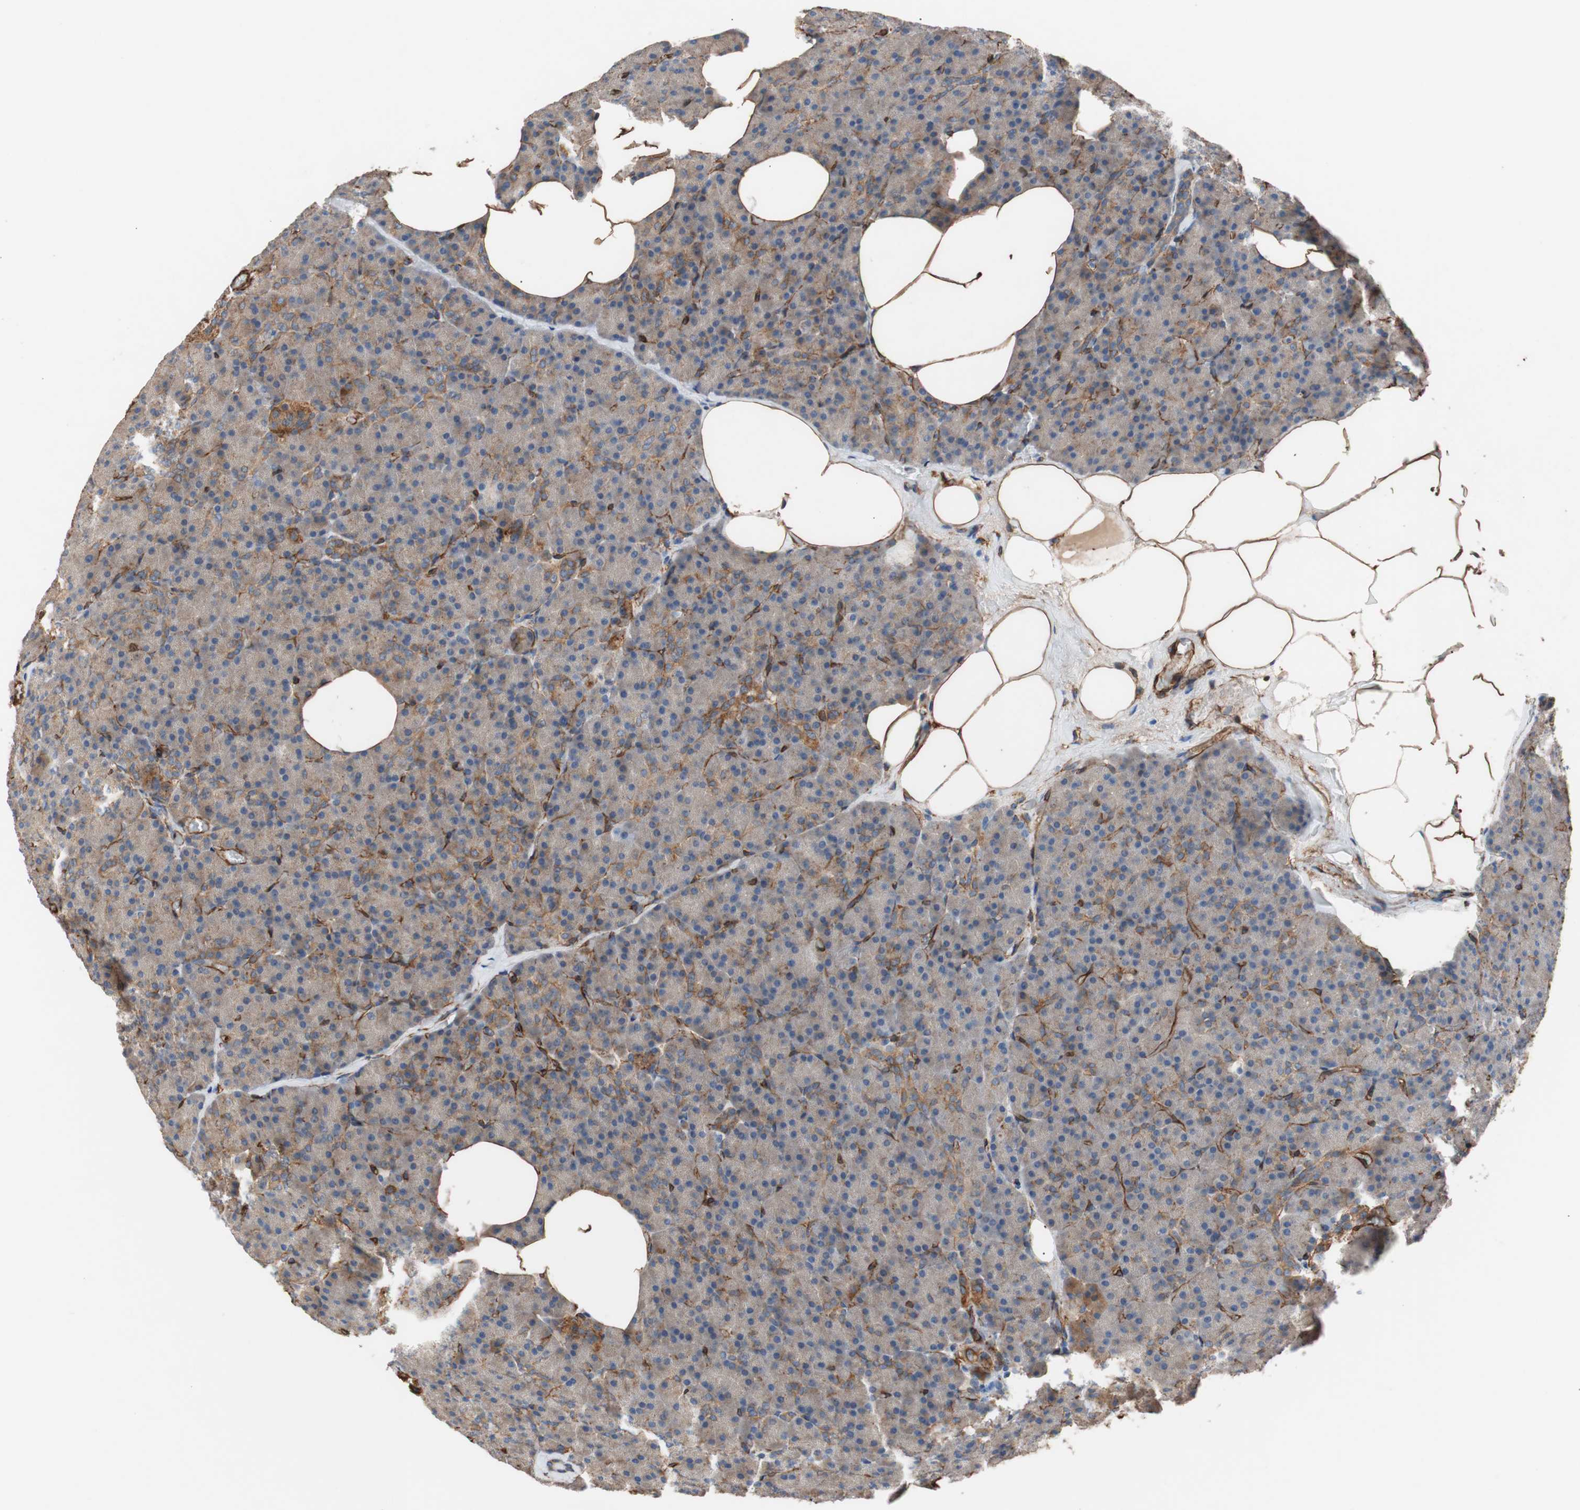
{"staining": {"intensity": "moderate", "quantity": "25%-75%", "location": "cytoplasmic/membranous"}, "tissue": "pancreas", "cell_type": "Exocrine glandular cells", "image_type": "normal", "snomed": [{"axis": "morphology", "description": "Normal tissue, NOS"}, {"axis": "topography", "description": "Pancreas"}], "caption": "IHC (DAB) staining of benign pancreas displays moderate cytoplasmic/membranous protein expression in approximately 25%-75% of exocrine glandular cells.", "gene": "SPINT1", "patient": {"sex": "female", "age": 35}}